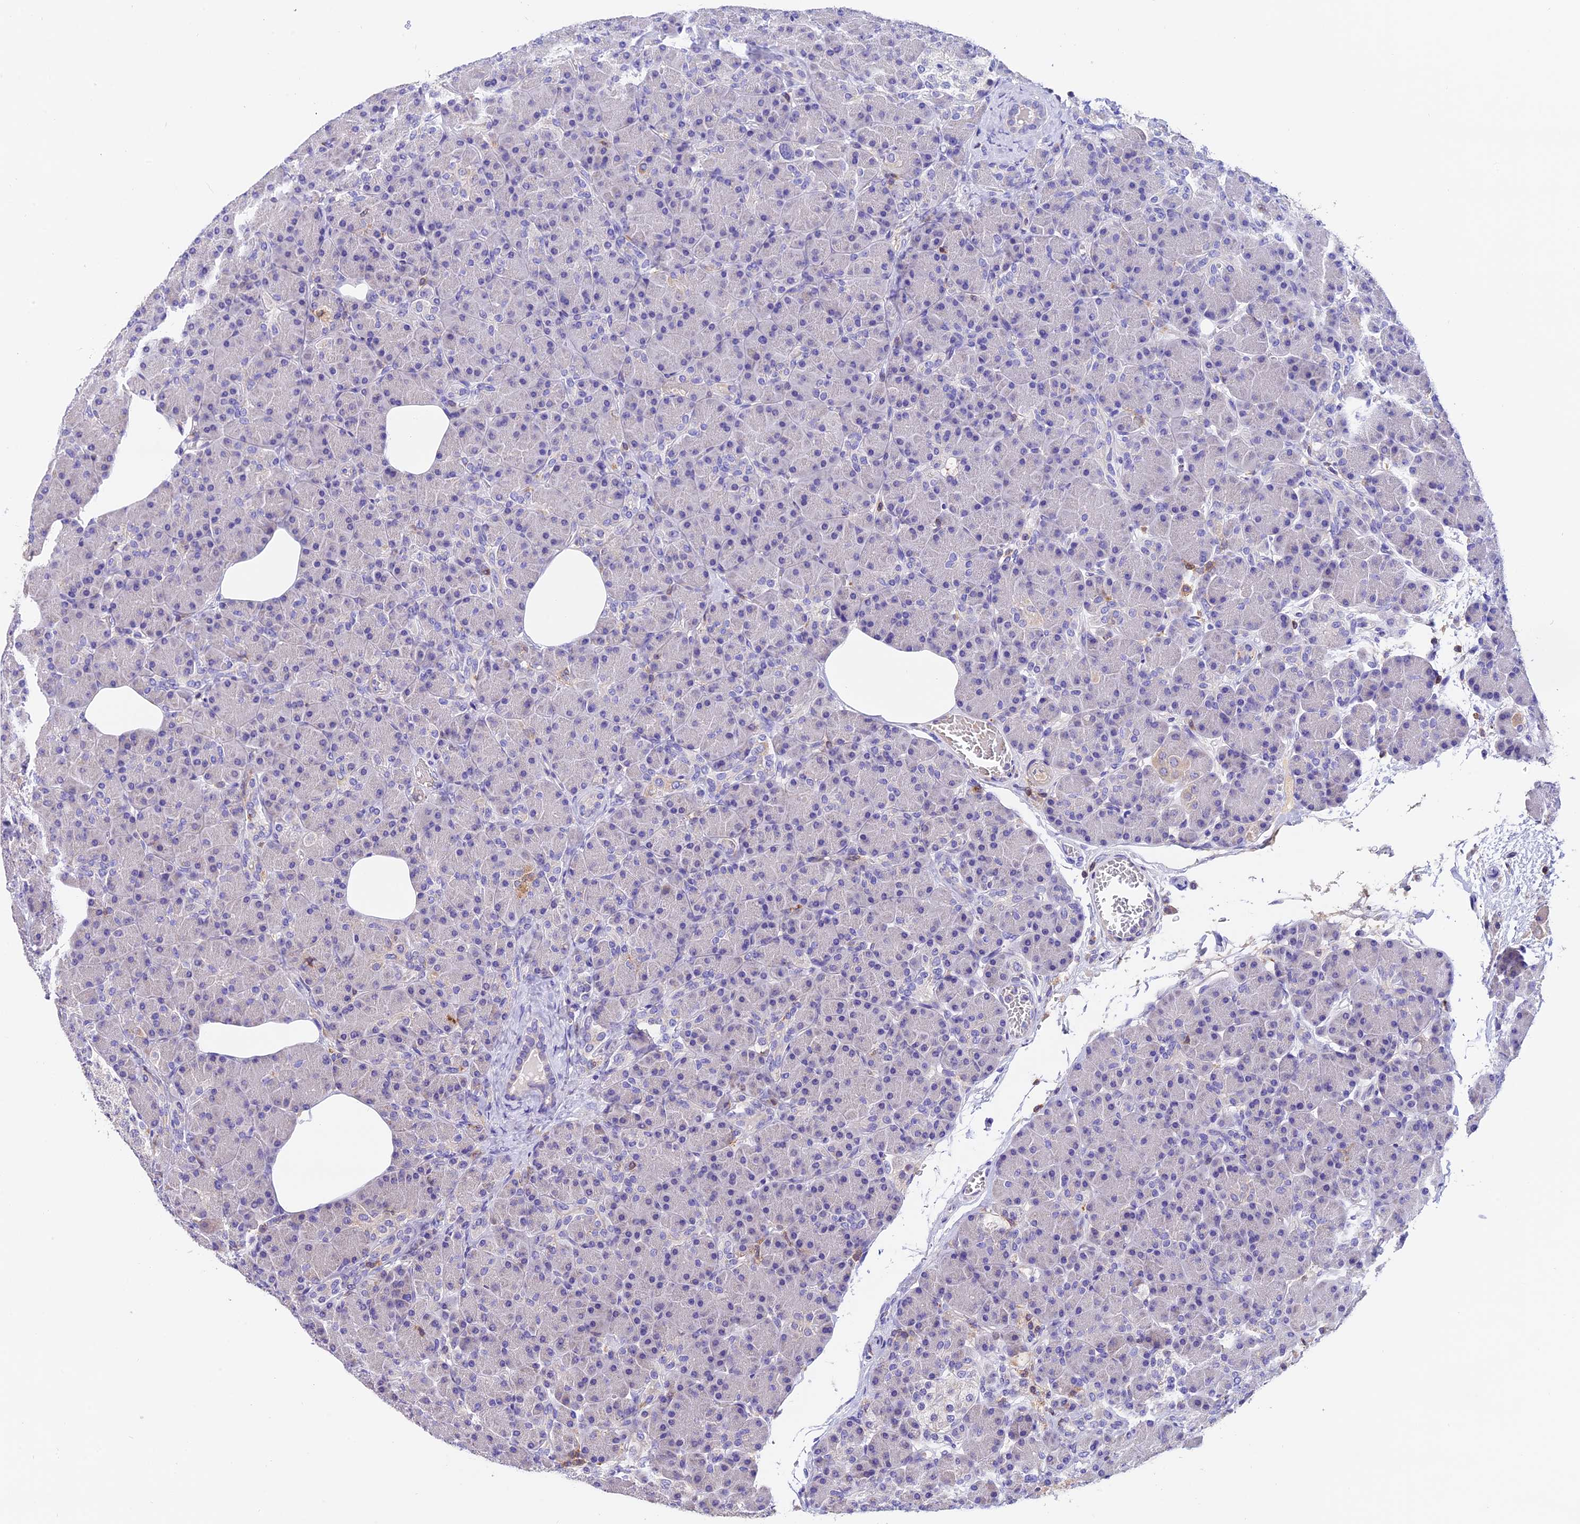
{"staining": {"intensity": "negative", "quantity": "none", "location": "none"}, "tissue": "pancreas", "cell_type": "Exocrine glandular cells", "image_type": "normal", "snomed": [{"axis": "morphology", "description": "Normal tissue, NOS"}, {"axis": "topography", "description": "Pancreas"}], "caption": "DAB (3,3'-diaminobenzidine) immunohistochemical staining of normal pancreas reveals no significant positivity in exocrine glandular cells. Brightfield microscopy of immunohistochemistry stained with DAB (brown) and hematoxylin (blue), captured at high magnification.", "gene": "LPXN", "patient": {"sex": "female", "age": 43}}